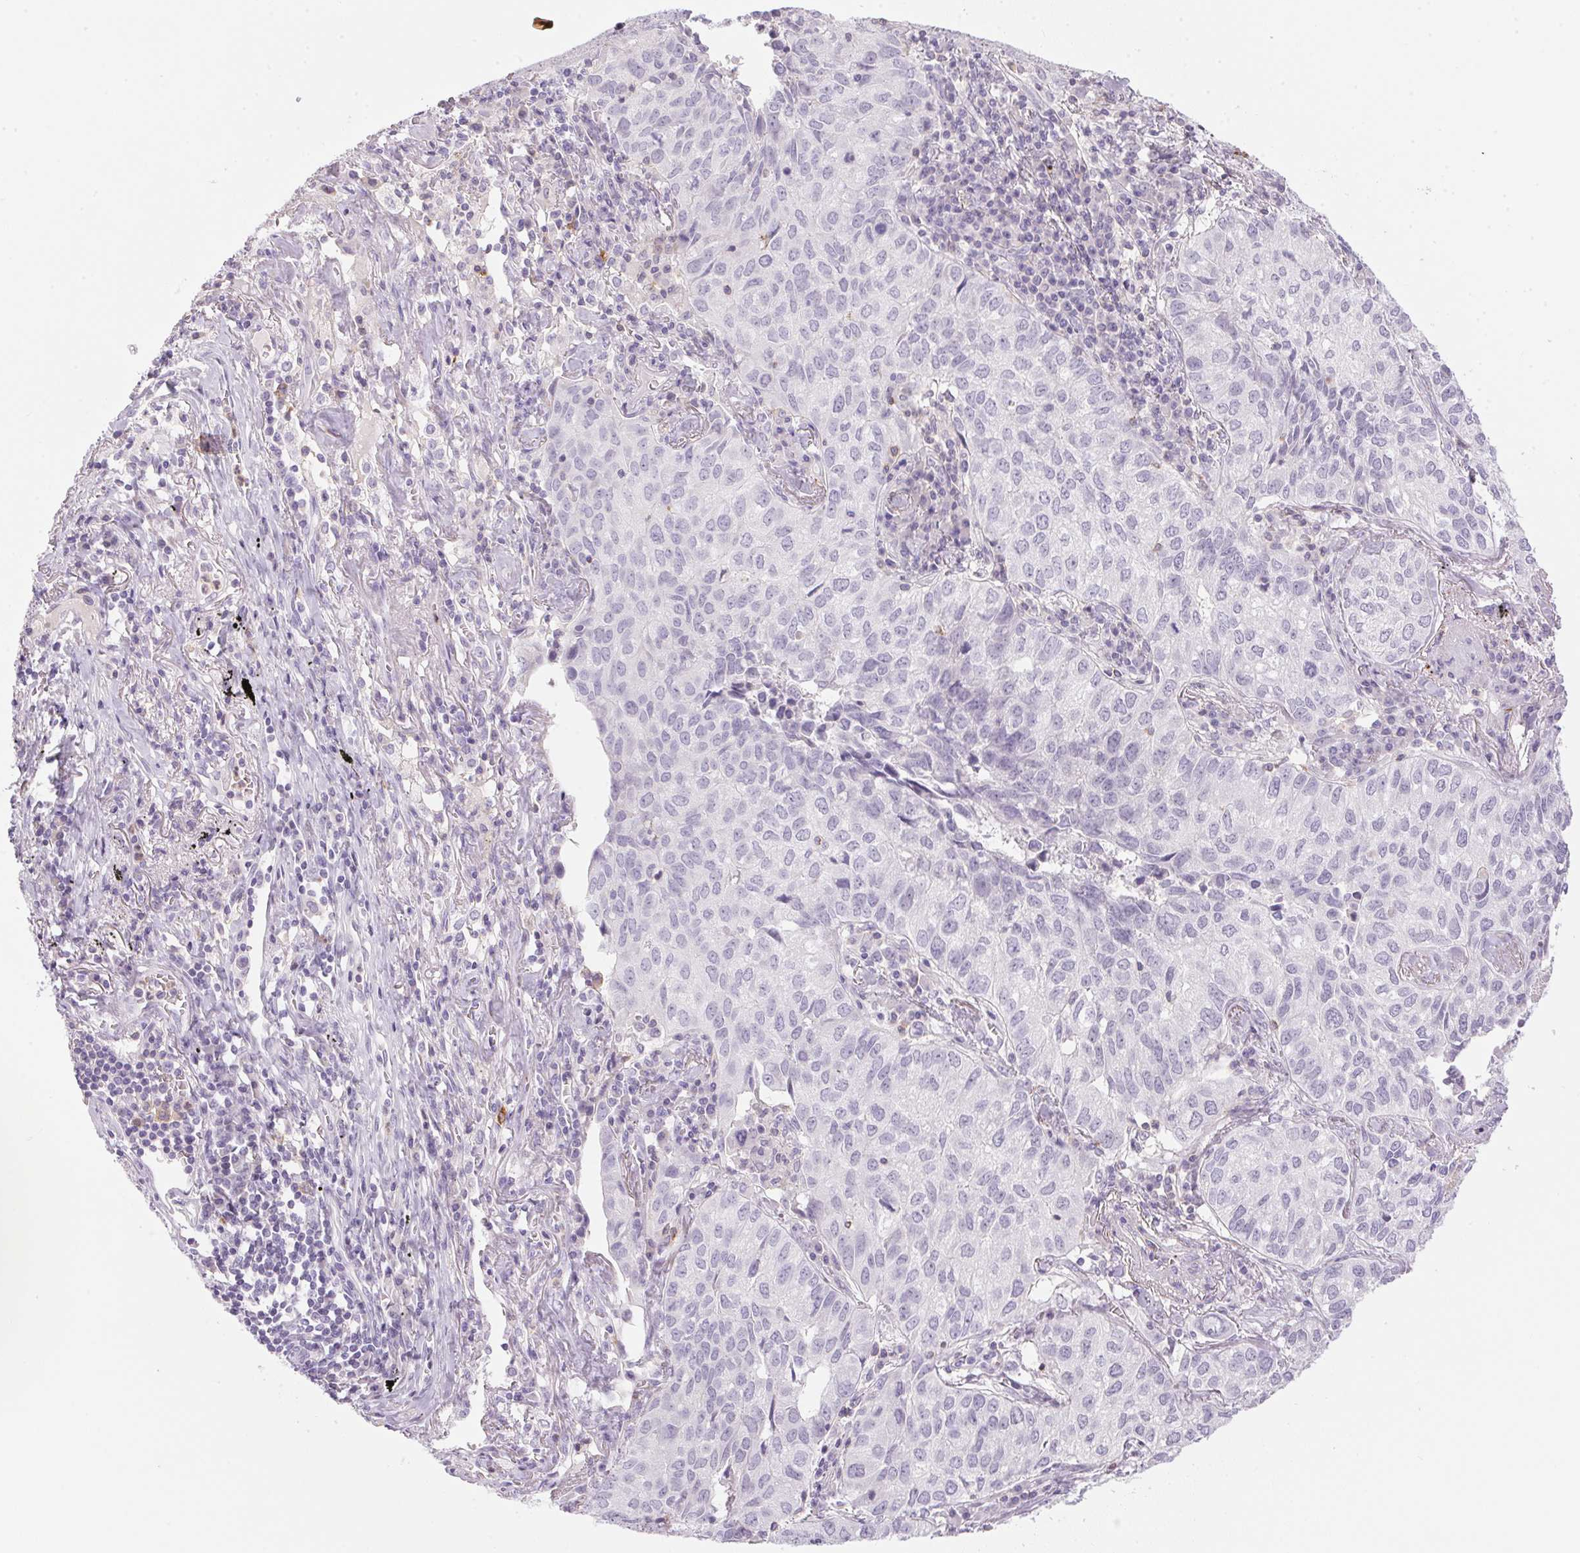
{"staining": {"intensity": "negative", "quantity": "none", "location": "none"}, "tissue": "lung cancer", "cell_type": "Tumor cells", "image_type": "cancer", "snomed": [{"axis": "morphology", "description": "Adenocarcinoma, NOS"}, {"axis": "topography", "description": "Lung"}], "caption": "The image reveals no staining of tumor cells in lung adenocarcinoma.", "gene": "ECPAS", "patient": {"sex": "female", "age": 50}}